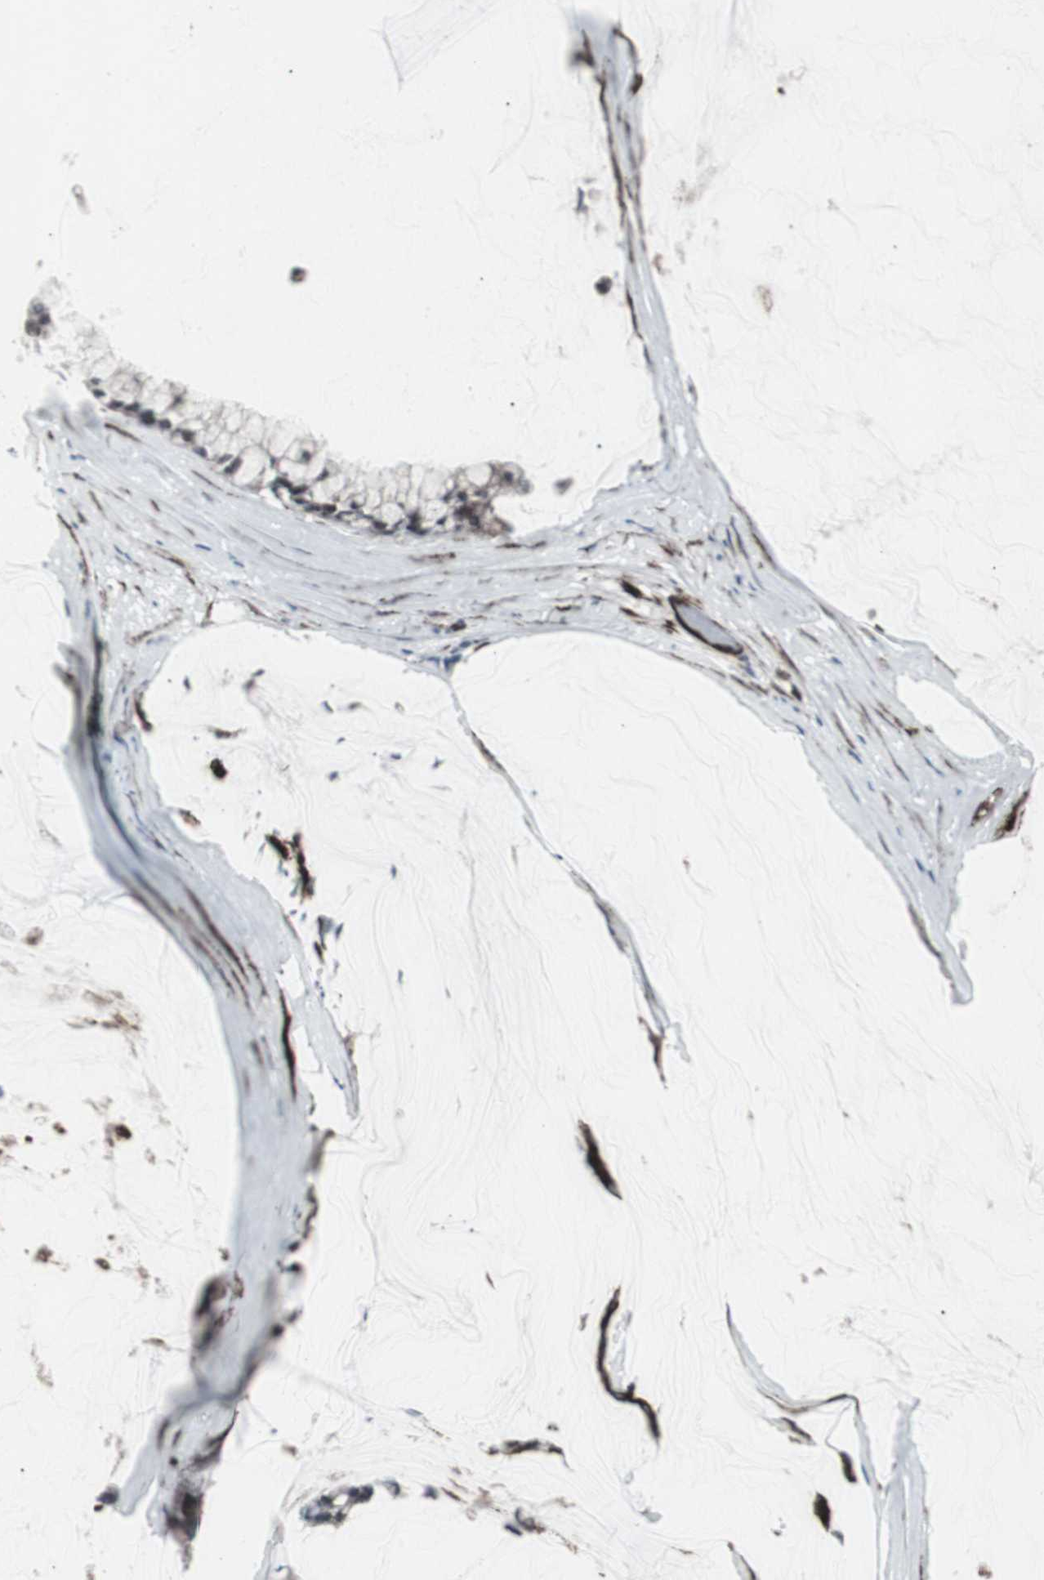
{"staining": {"intensity": "moderate", "quantity": "<25%", "location": "cytoplasmic/membranous,nuclear"}, "tissue": "ovarian cancer", "cell_type": "Tumor cells", "image_type": "cancer", "snomed": [{"axis": "morphology", "description": "Cystadenocarcinoma, mucinous, NOS"}, {"axis": "topography", "description": "Ovary"}], "caption": "Immunohistochemistry of human ovarian cancer exhibits low levels of moderate cytoplasmic/membranous and nuclear positivity in about <25% of tumor cells. The staining was performed using DAB, with brown indicating positive protein expression. Nuclei are stained blue with hematoxylin.", "gene": "PDGFA", "patient": {"sex": "female", "age": 39}}